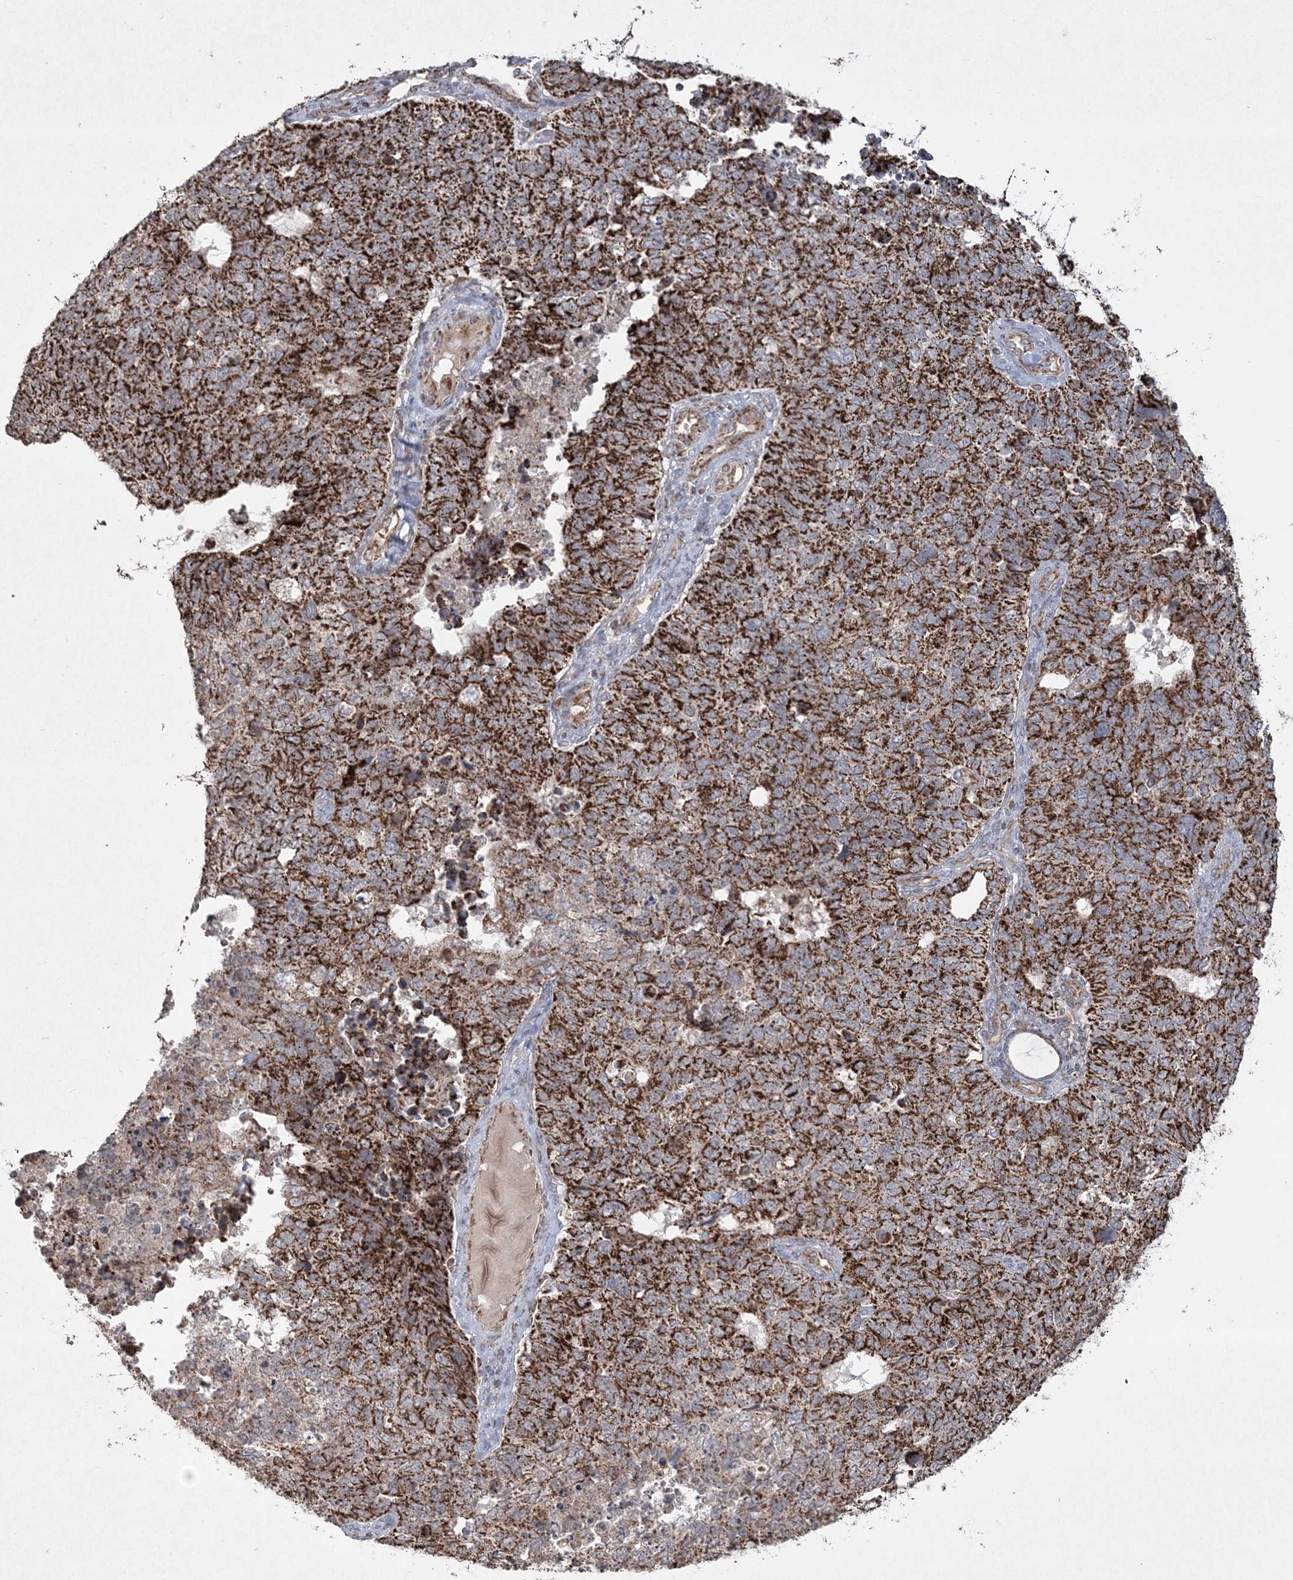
{"staining": {"intensity": "strong", "quantity": ">75%", "location": "cytoplasmic/membranous"}, "tissue": "cervical cancer", "cell_type": "Tumor cells", "image_type": "cancer", "snomed": [{"axis": "morphology", "description": "Squamous cell carcinoma, NOS"}, {"axis": "topography", "description": "Cervix"}], "caption": "Human cervical cancer stained for a protein (brown) displays strong cytoplasmic/membranous positive staining in approximately >75% of tumor cells.", "gene": "LRPPRC", "patient": {"sex": "female", "age": 63}}